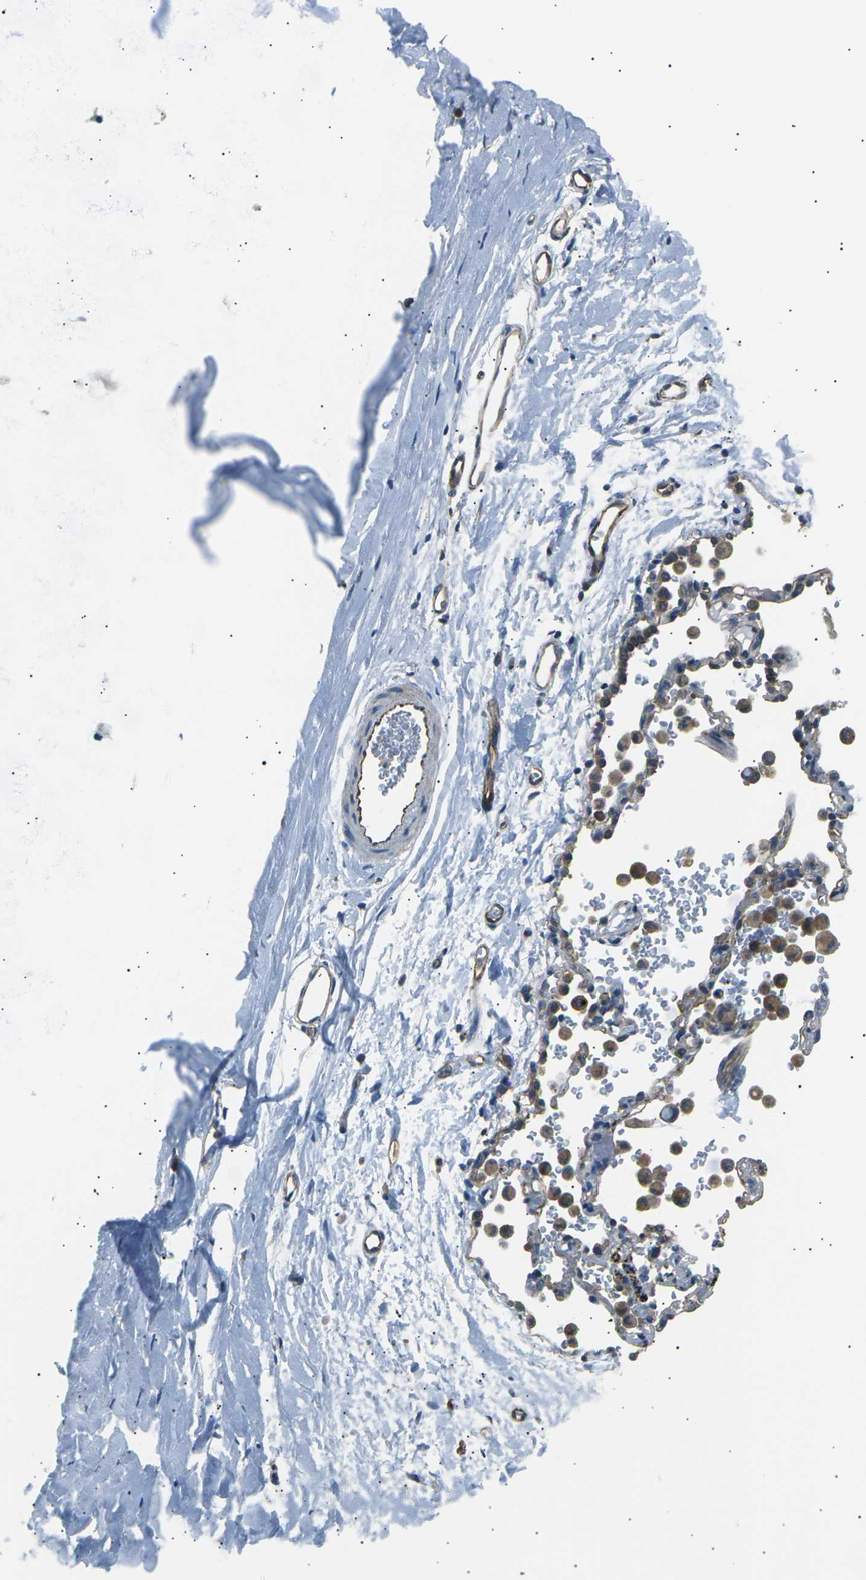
{"staining": {"intensity": "weak", "quantity": ">75%", "location": "cytoplasmic/membranous"}, "tissue": "adipose tissue", "cell_type": "Adipocytes", "image_type": "normal", "snomed": [{"axis": "morphology", "description": "Normal tissue, NOS"}, {"axis": "topography", "description": "Cartilage tissue"}, {"axis": "topography", "description": "Bronchus"}], "caption": "A high-resolution photomicrograph shows immunohistochemistry staining of unremarkable adipose tissue, which displays weak cytoplasmic/membranous expression in approximately >75% of adipocytes. (DAB IHC, brown staining for protein, blue staining for nuclei).", "gene": "SLK", "patient": {"sex": "female", "age": 53}}